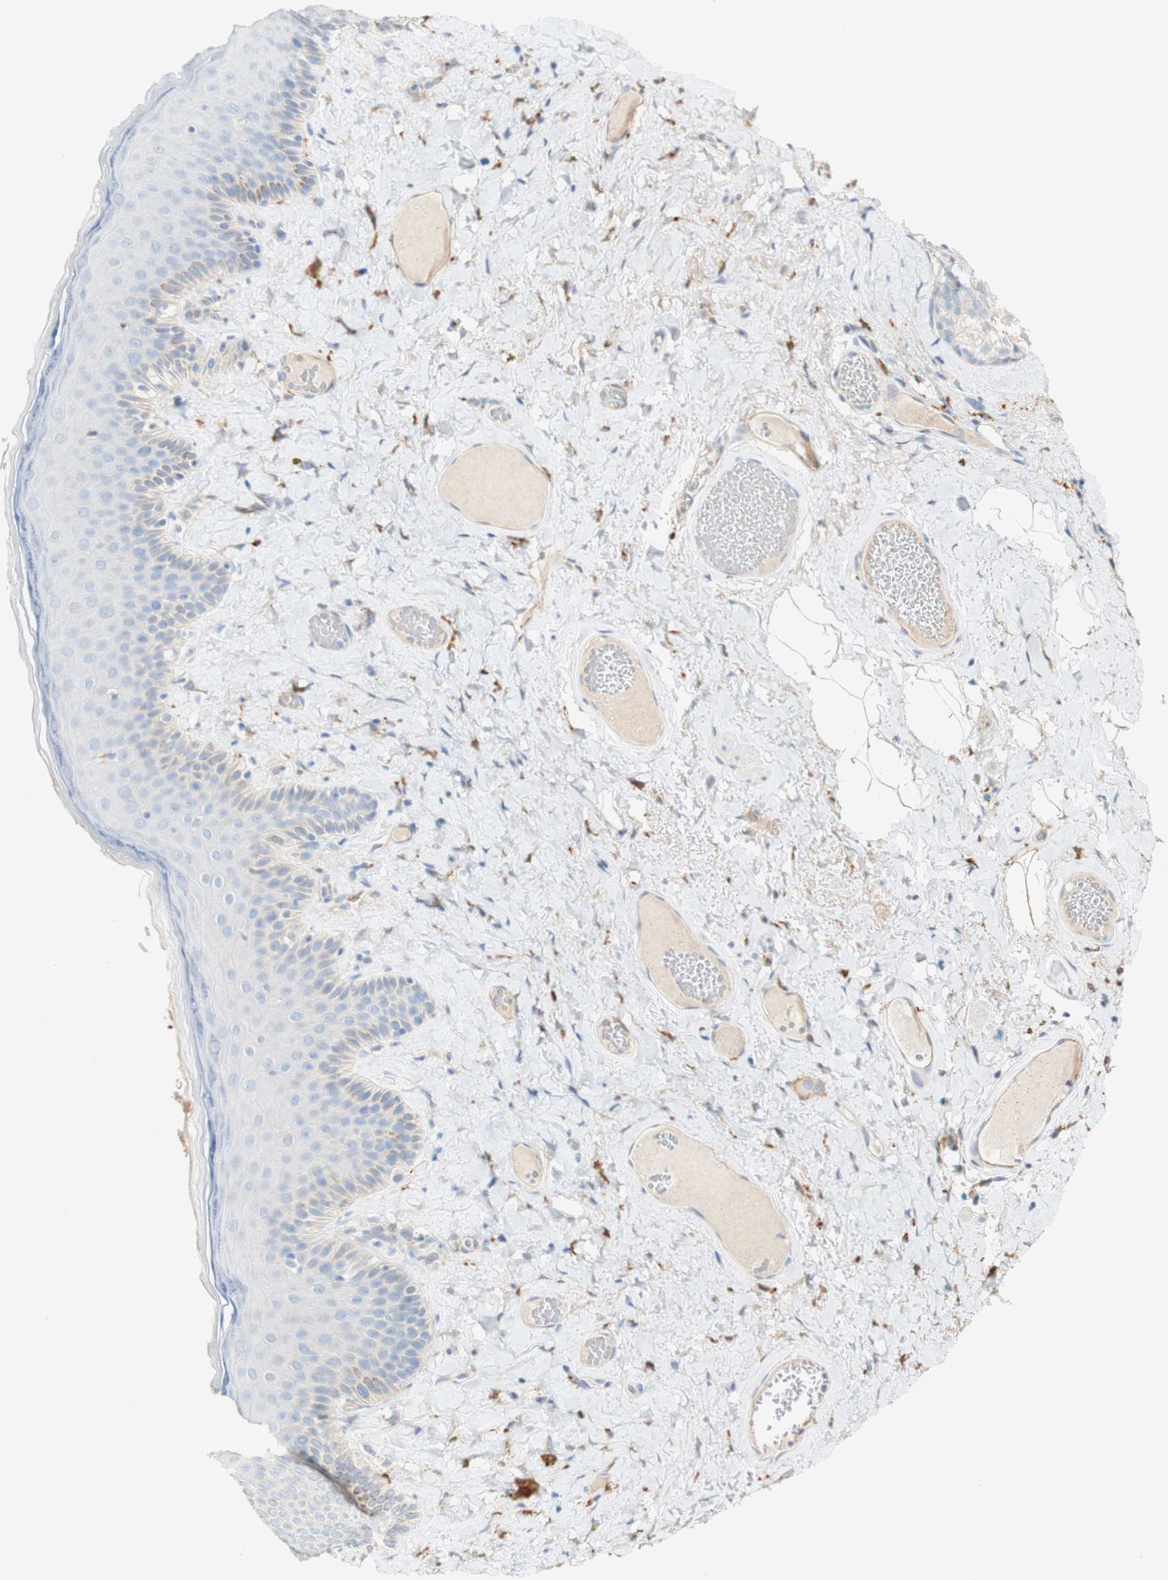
{"staining": {"intensity": "weak", "quantity": "<25%", "location": "cytoplasmic/membranous"}, "tissue": "skin", "cell_type": "Epidermal cells", "image_type": "normal", "snomed": [{"axis": "morphology", "description": "Normal tissue, NOS"}, {"axis": "topography", "description": "Anal"}], "caption": "Epidermal cells are negative for protein expression in unremarkable human skin. Brightfield microscopy of immunohistochemistry (IHC) stained with DAB (3,3'-diaminobenzidine) (brown) and hematoxylin (blue), captured at high magnification.", "gene": "FCGRT", "patient": {"sex": "male", "age": 69}}